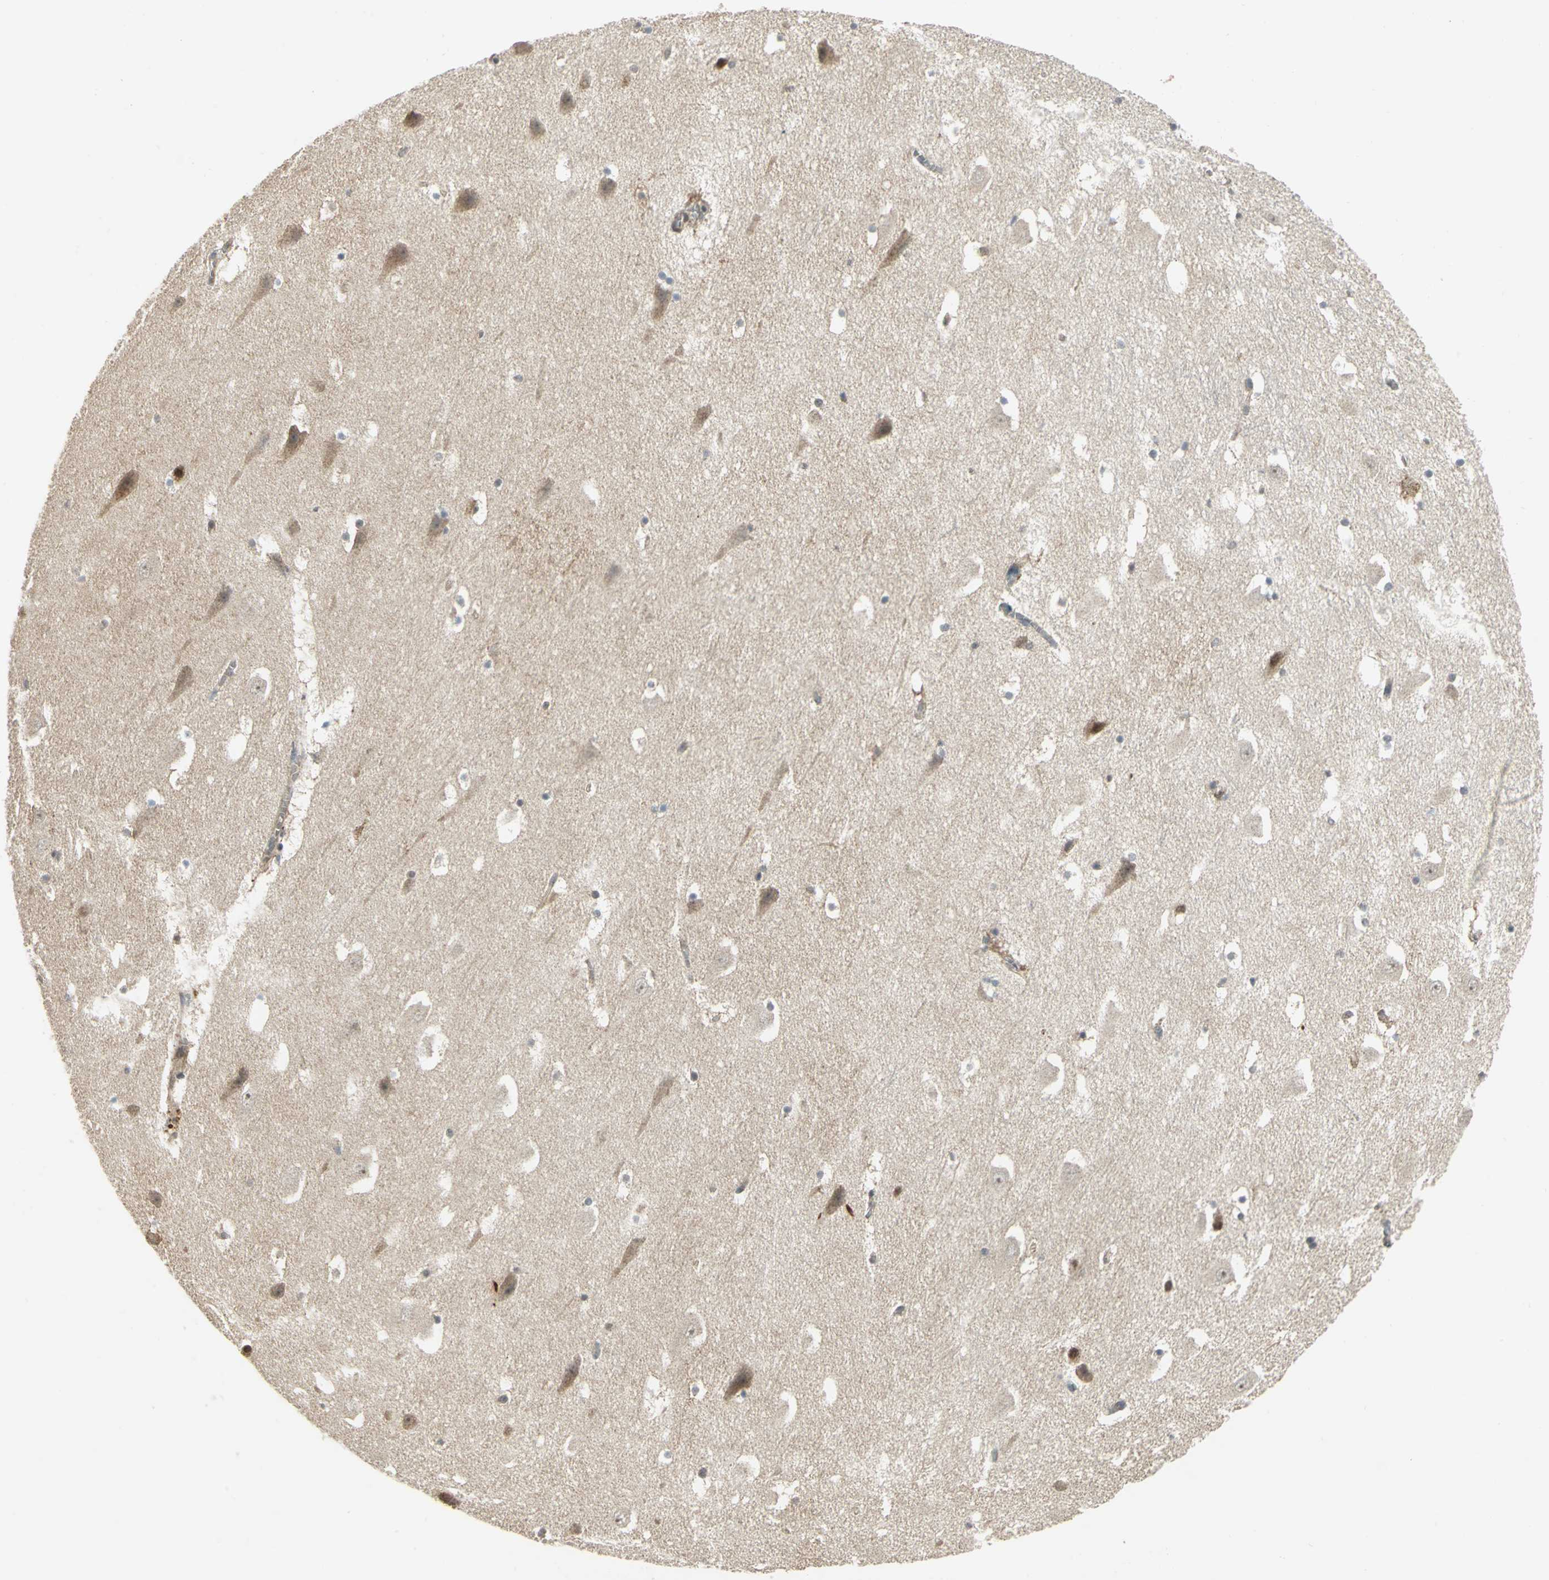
{"staining": {"intensity": "moderate", "quantity": "25%-75%", "location": "cytoplasmic/membranous,nuclear"}, "tissue": "hippocampus", "cell_type": "Glial cells", "image_type": "normal", "snomed": [{"axis": "morphology", "description": "Normal tissue, NOS"}, {"axis": "topography", "description": "Hippocampus"}], "caption": "A micrograph showing moderate cytoplasmic/membranous,nuclear expression in approximately 25%-75% of glial cells in unremarkable hippocampus, as visualized by brown immunohistochemical staining.", "gene": "PLAGL2", "patient": {"sex": "male", "age": 45}}